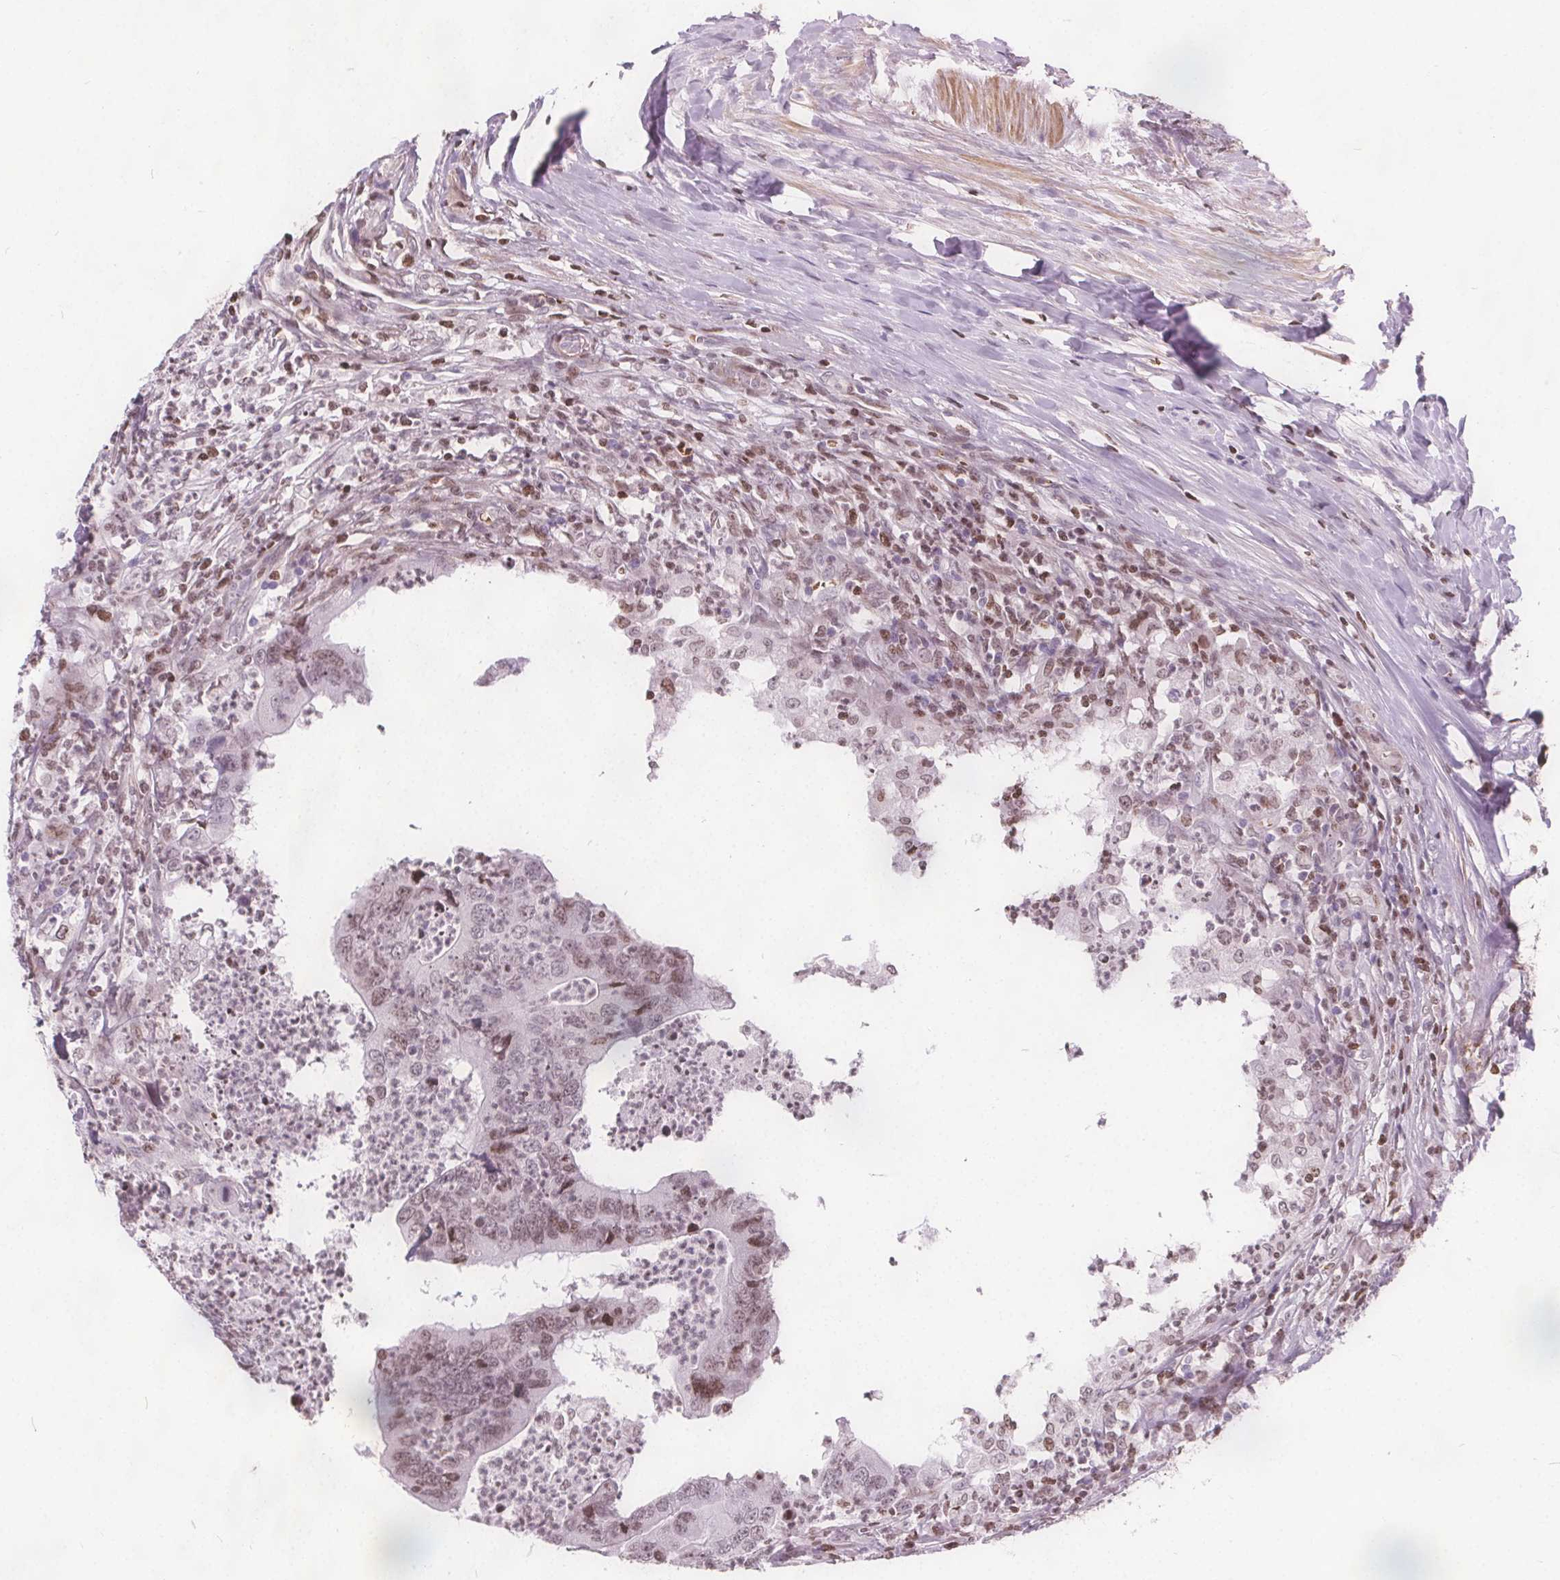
{"staining": {"intensity": "moderate", "quantity": "<25%", "location": "nuclear"}, "tissue": "colorectal cancer", "cell_type": "Tumor cells", "image_type": "cancer", "snomed": [{"axis": "morphology", "description": "Adenocarcinoma, NOS"}, {"axis": "topography", "description": "Colon"}], "caption": "Approximately <25% of tumor cells in human colorectal cancer (adenocarcinoma) demonstrate moderate nuclear protein expression as visualized by brown immunohistochemical staining.", "gene": "ISLR2", "patient": {"sex": "female", "age": 67}}